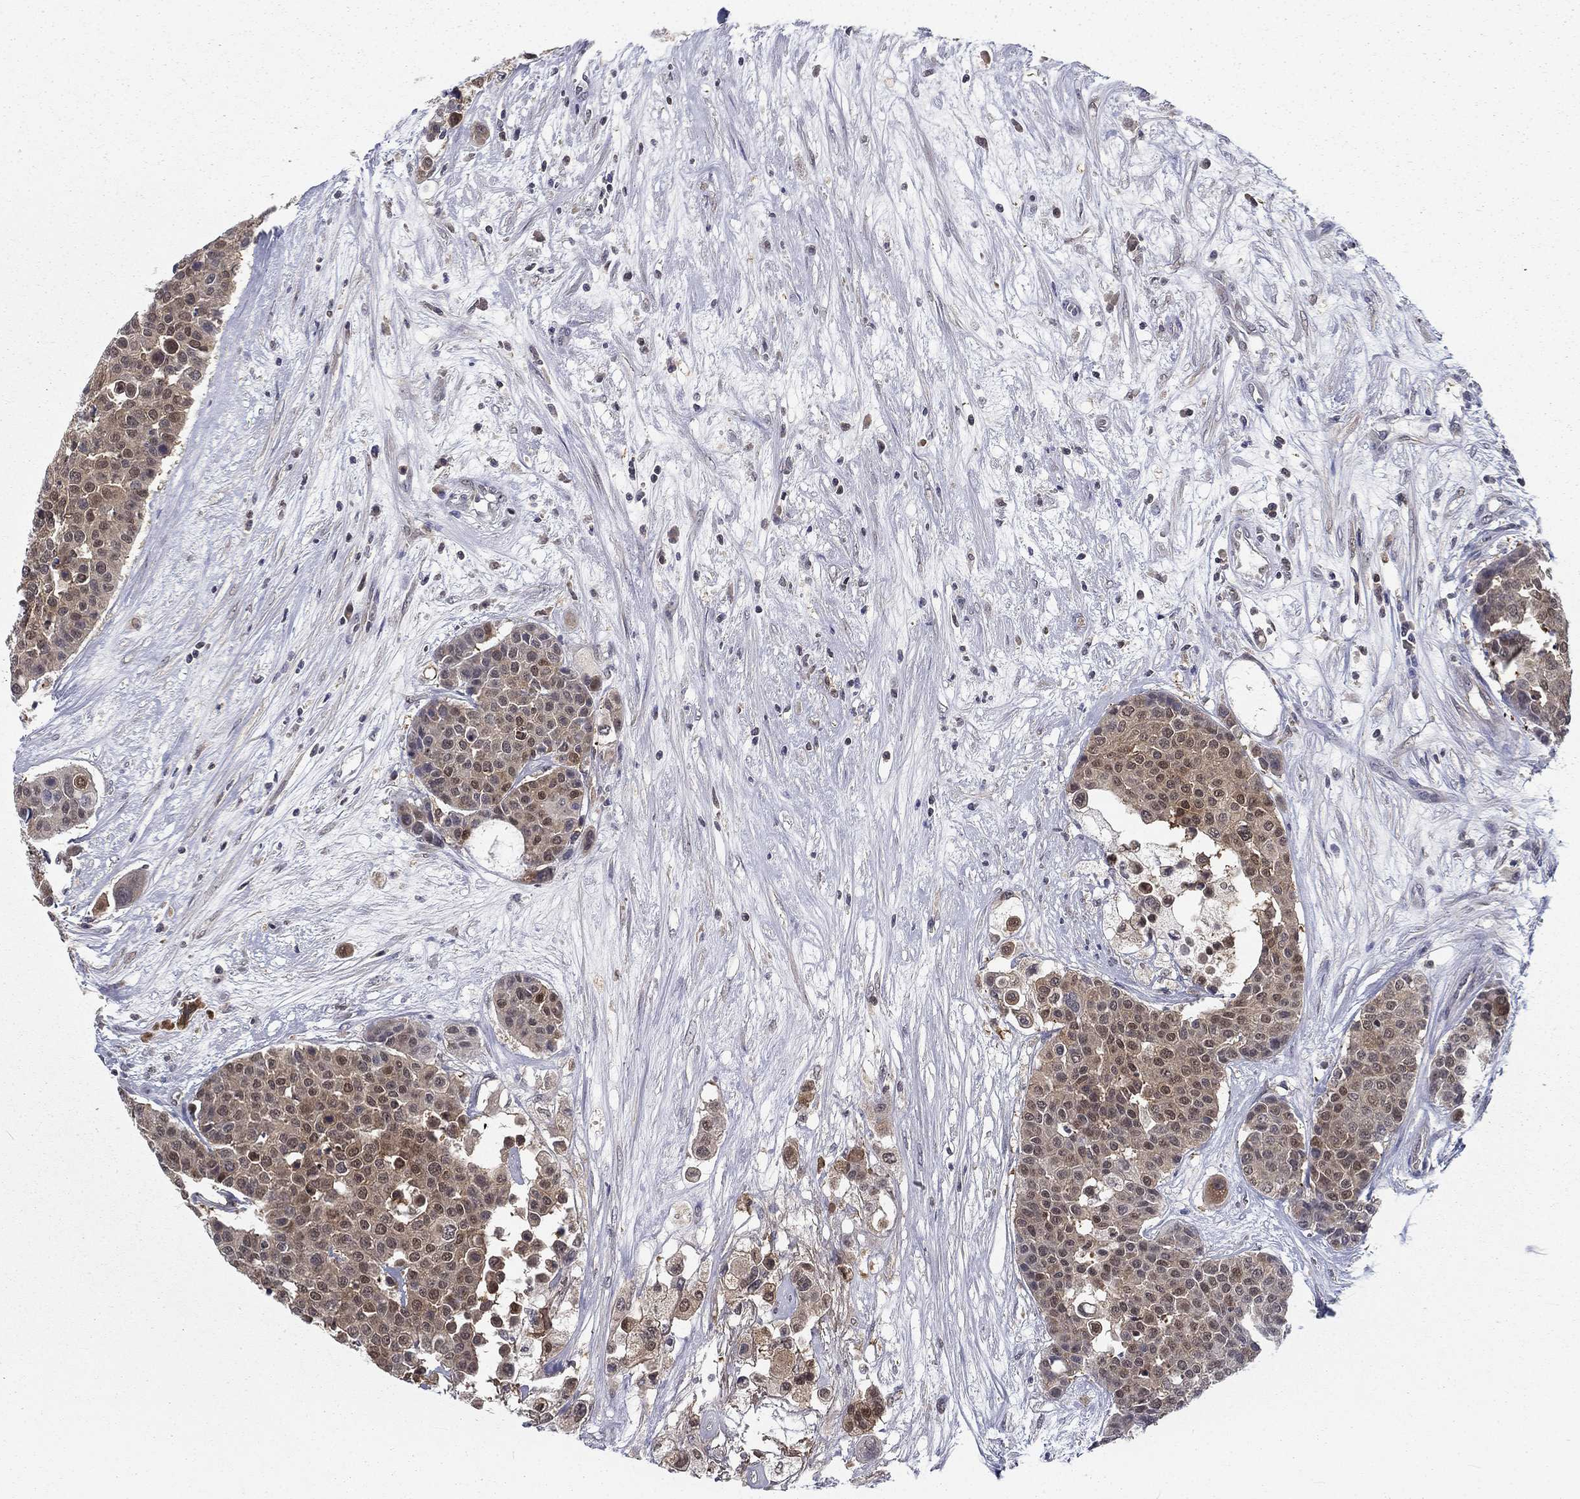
{"staining": {"intensity": "weak", "quantity": ">75%", "location": "cytoplasmic/membranous"}, "tissue": "carcinoid", "cell_type": "Tumor cells", "image_type": "cancer", "snomed": [{"axis": "morphology", "description": "Carcinoid, malignant, NOS"}, {"axis": "topography", "description": "Colon"}], "caption": "Carcinoid stained with DAB immunohistochemistry reveals low levels of weak cytoplasmic/membranous positivity in approximately >75% of tumor cells.", "gene": "NIT2", "patient": {"sex": "male", "age": 81}}